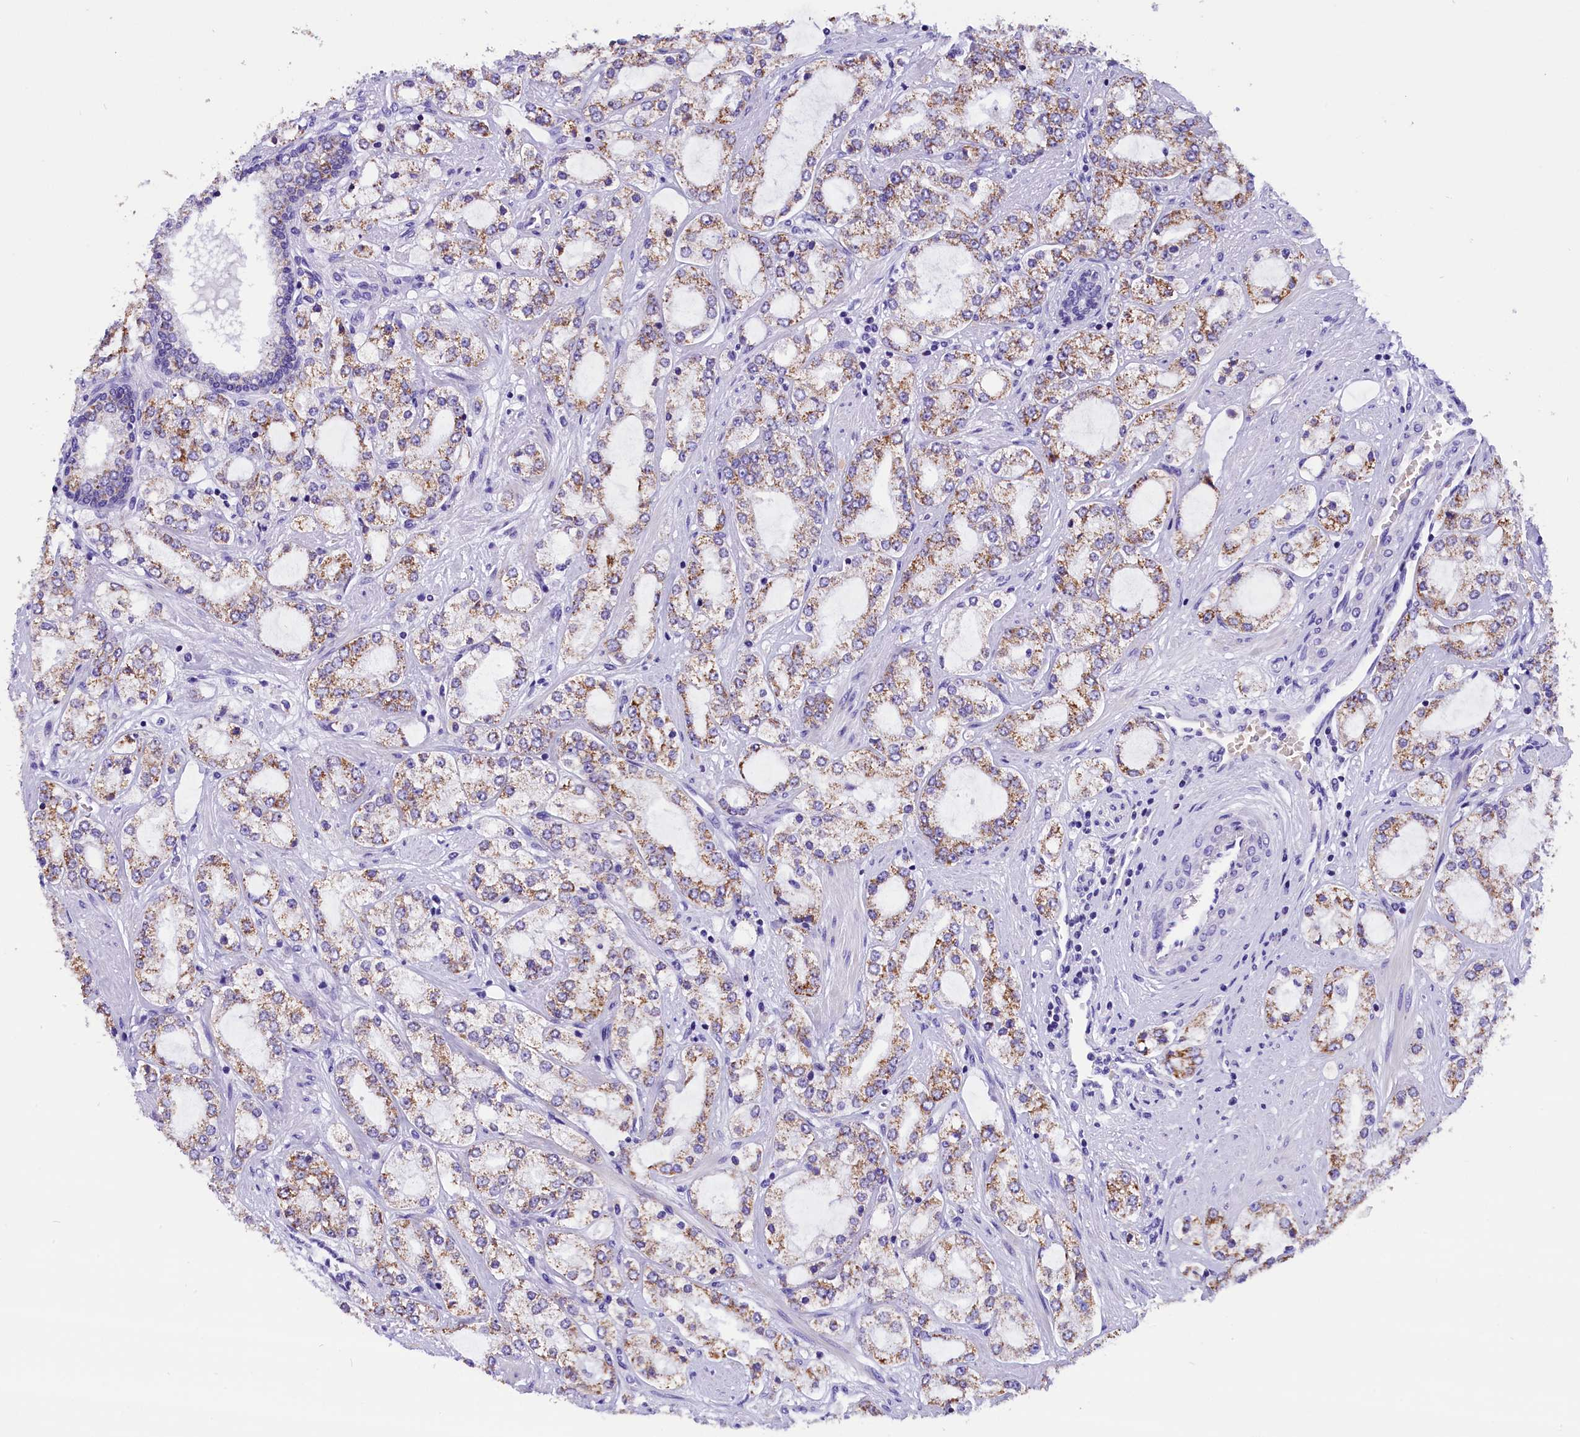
{"staining": {"intensity": "moderate", "quantity": "25%-75%", "location": "cytoplasmic/membranous"}, "tissue": "prostate cancer", "cell_type": "Tumor cells", "image_type": "cancer", "snomed": [{"axis": "morphology", "description": "Adenocarcinoma, High grade"}, {"axis": "topography", "description": "Prostate"}], "caption": "Human prostate cancer stained for a protein (brown) demonstrates moderate cytoplasmic/membranous positive staining in approximately 25%-75% of tumor cells.", "gene": "ABAT", "patient": {"sex": "male", "age": 64}}